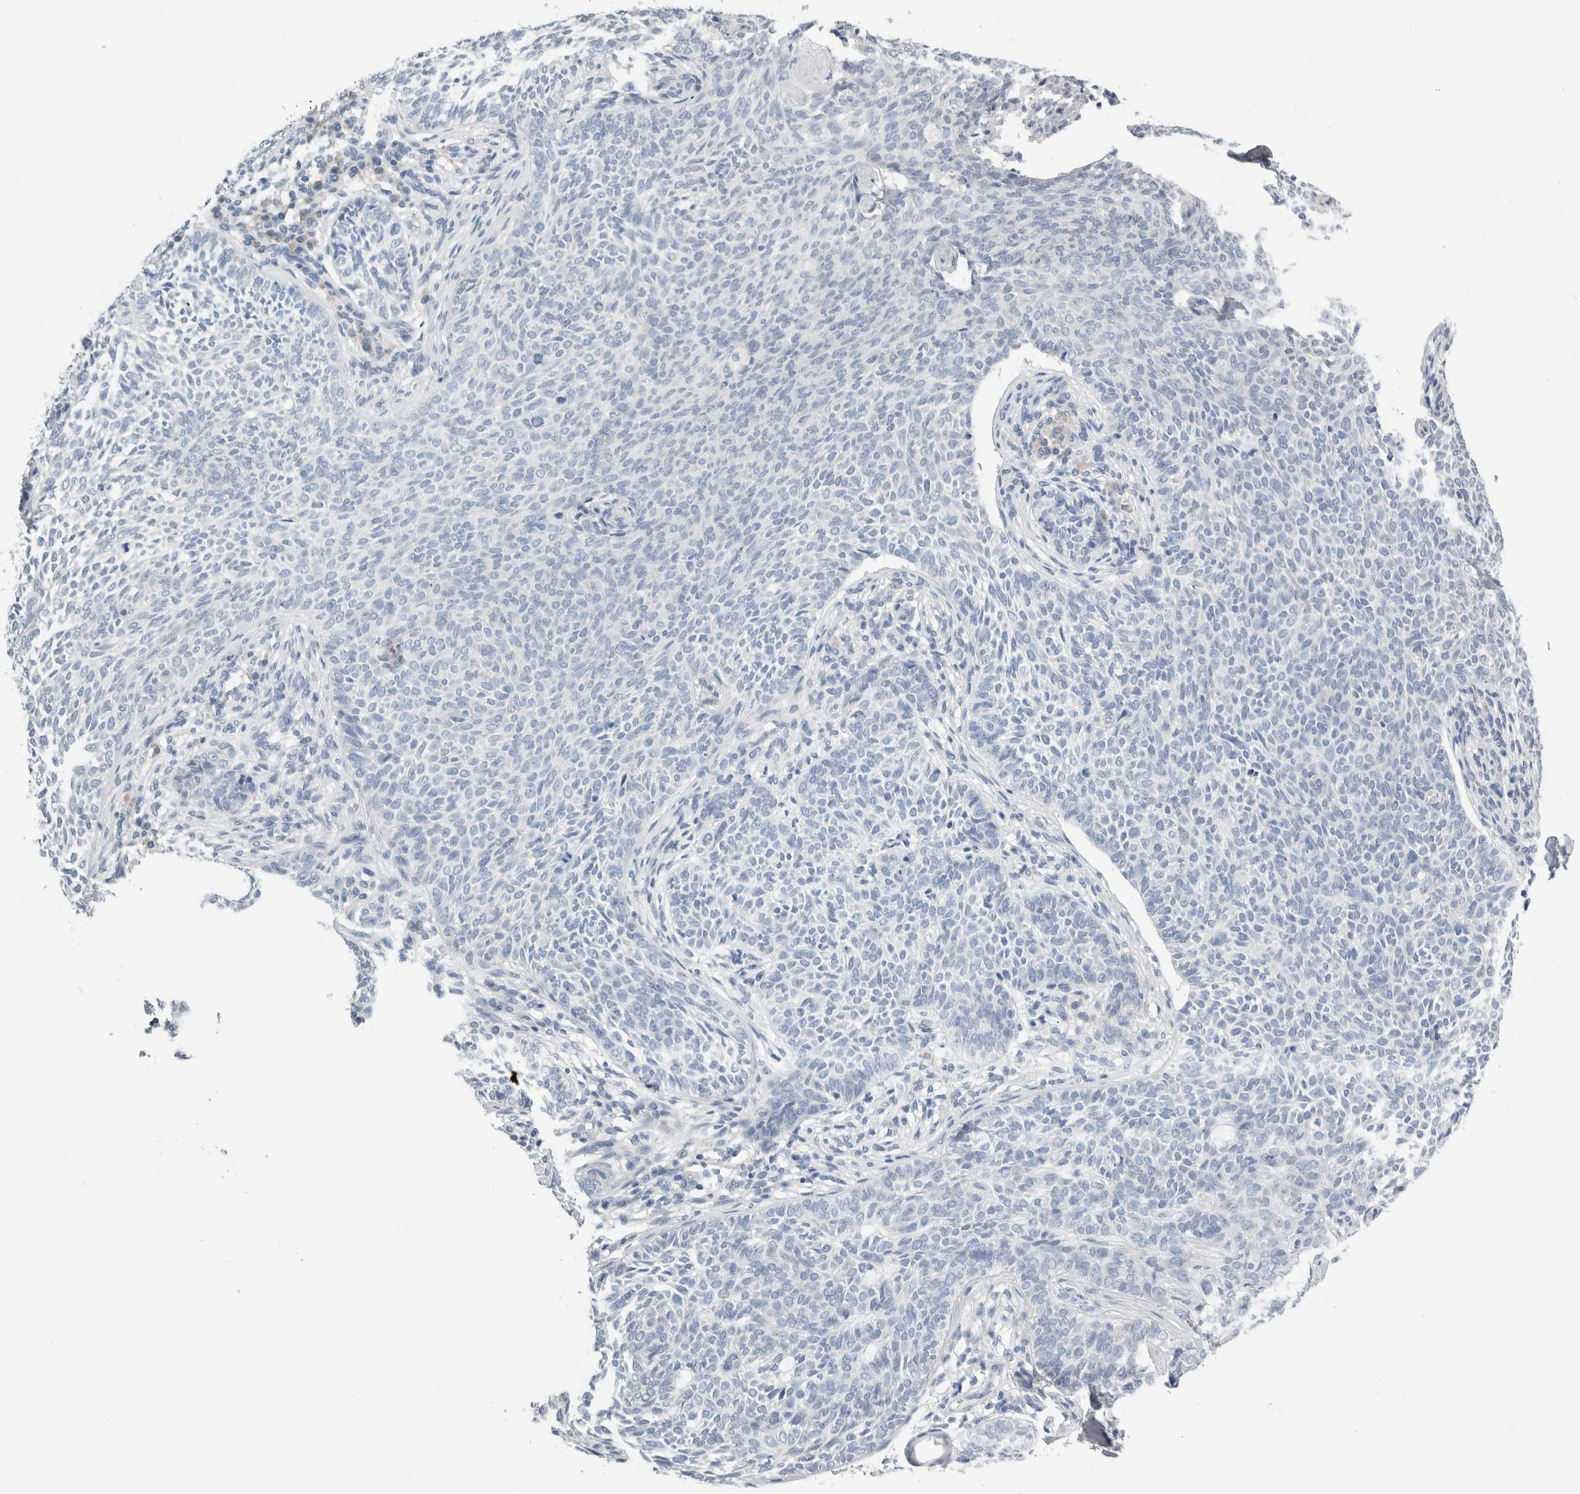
{"staining": {"intensity": "negative", "quantity": "none", "location": "none"}, "tissue": "skin cancer", "cell_type": "Tumor cells", "image_type": "cancer", "snomed": [{"axis": "morphology", "description": "Basal cell carcinoma"}, {"axis": "topography", "description": "Skin"}], "caption": "This is an immunohistochemistry (IHC) micrograph of human skin basal cell carcinoma. There is no positivity in tumor cells.", "gene": "NEFM", "patient": {"sex": "male", "age": 87}}